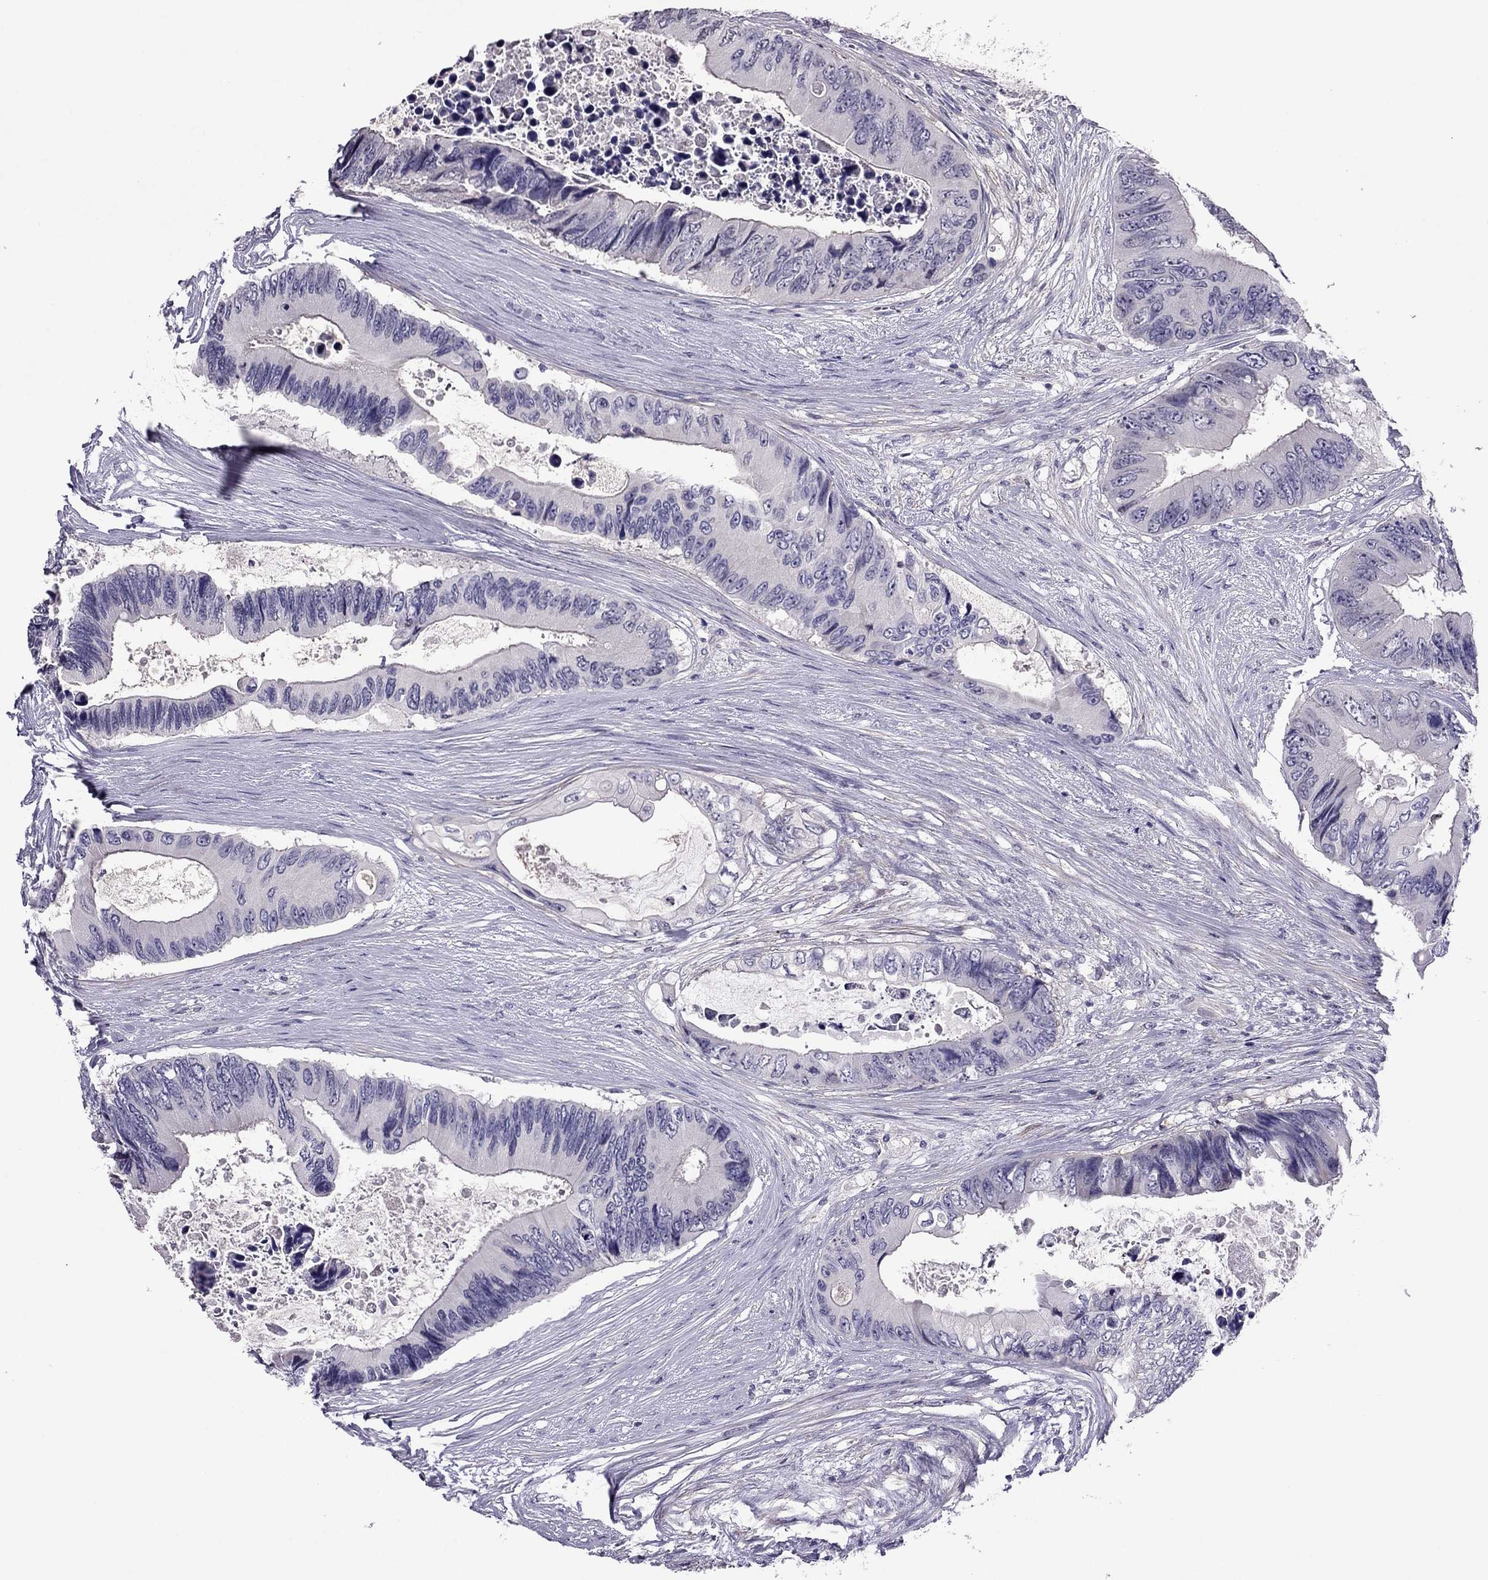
{"staining": {"intensity": "negative", "quantity": "none", "location": "none"}, "tissue": "colorectal cancer", "cell_type": "Tumor cells", "image_type": "cancer", "snomed": [{"axis": "morphology", "description": "Adenocarcinoma, NOS"}, {"axis": "topography", "description": "Rectum"}], "caption": "Colorectal cancer (adenocarcinoma) stained for a protein using immunohistochemistry shows no expression tumor cells.", "gene": "SLC16A8", "patient": {"sex": "male", "age": 63}}